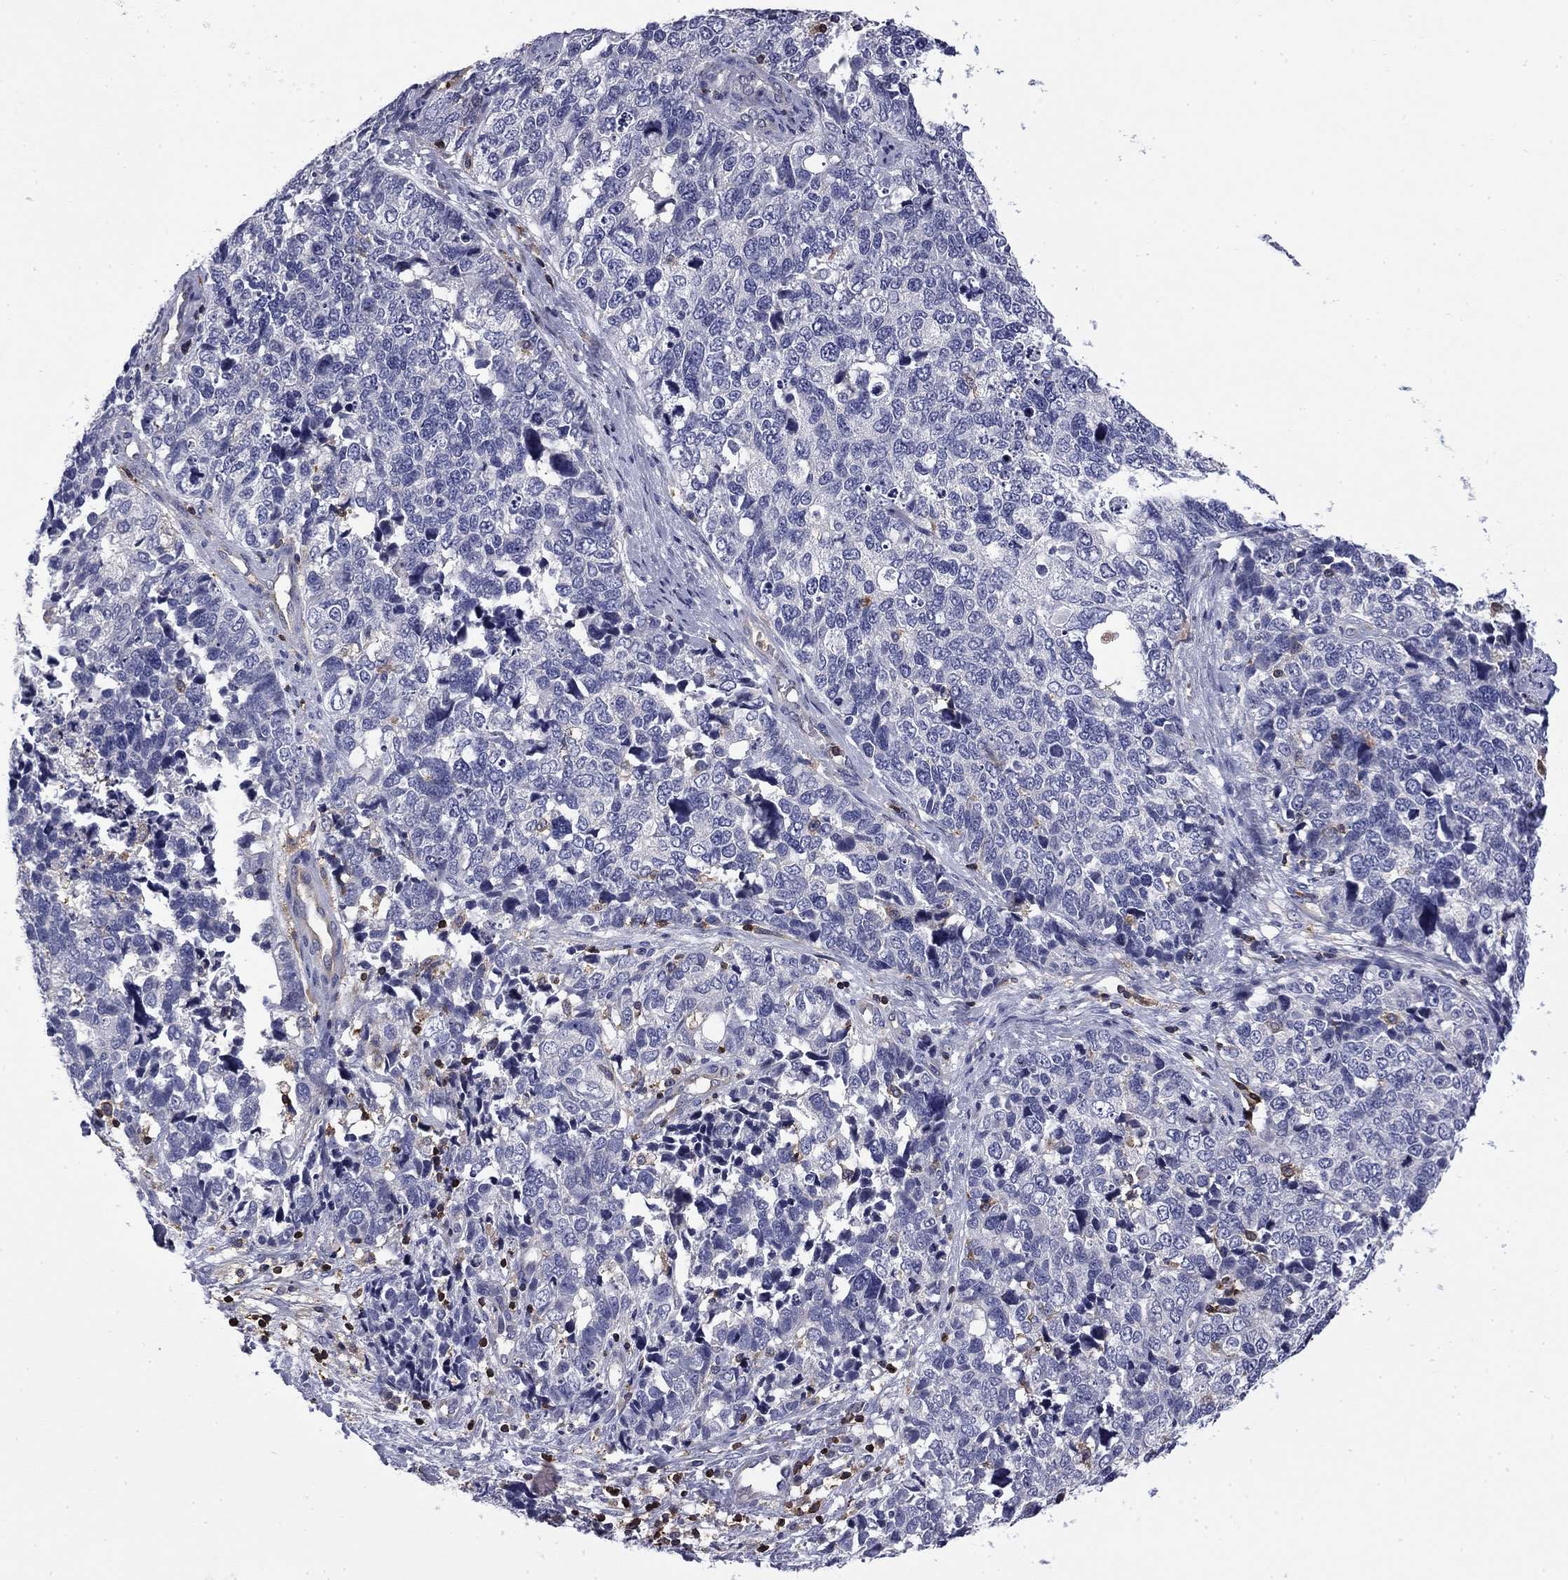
{"staining": {"intensity": "negative", "quantity": "none", "location": "none"}, "tissue": "cervical cancer", "cell_type": "Tumor cells", "image_type": "cancer", "snomed": [{"axis": "morphology", "description": "Squamous cell carcinoma, NOS"}, {"axis": "topography", "description": "Cervix"}], "caption": "There is no significant expression in tumor cells of squamous cell carcinoma (cervical).", "gene": "ARHGAP45", "patient": {"sex": "female", "age": 63}}